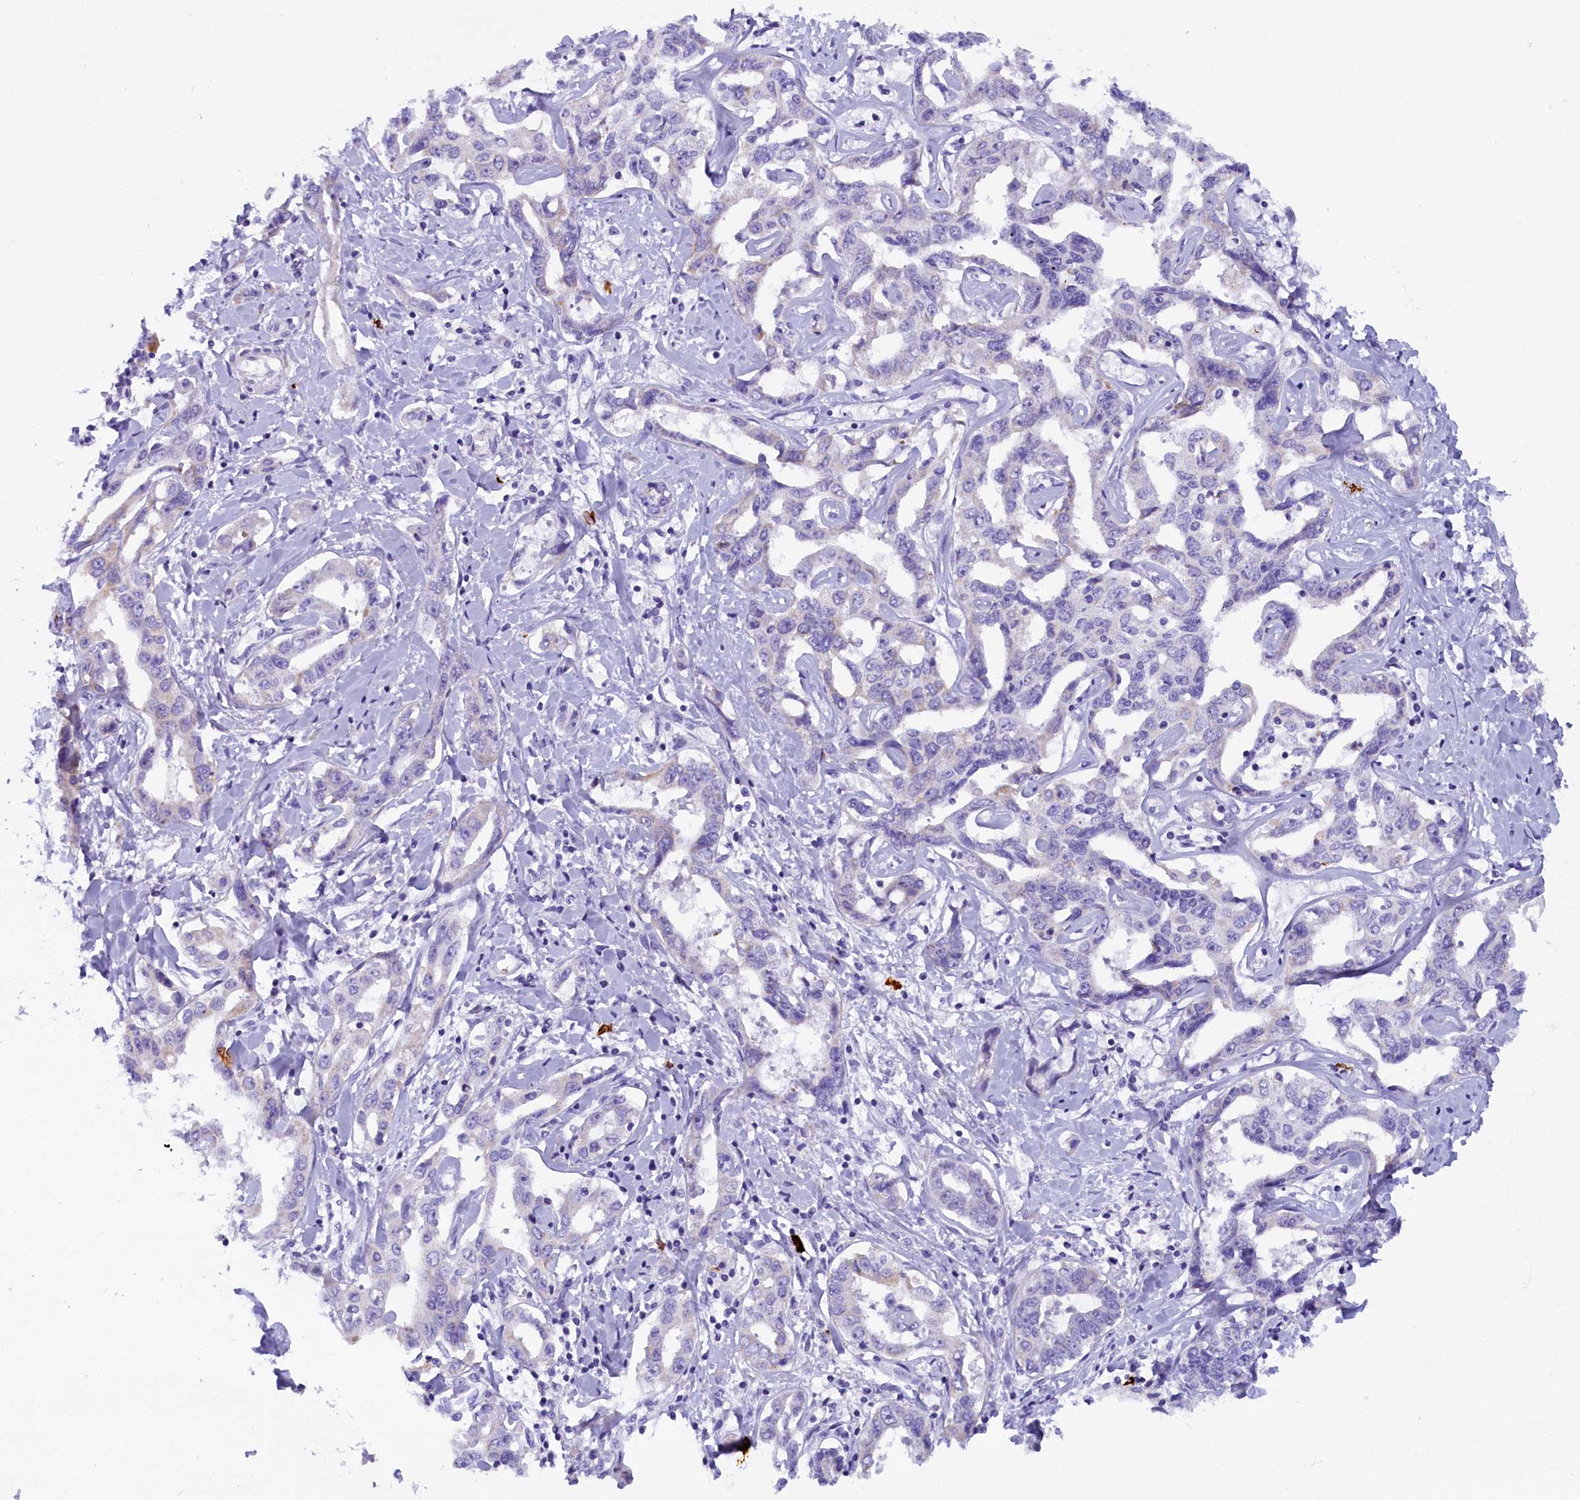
{"staining": {"intensity": "negative", "quantity": "none", "location": "none"}, "tissue": "liver cancer", "cell_type": "Tumor cells", "image_type": "cancer", "snomed": [{"axis": "morphology", "description": "Cholangiocarcinoma"}, {"axis": "topography", "description": "Liver"}], "caption": "Immunohistochemistry of liver cancer shows no expression in tumor cells.", "gene": "RTTN", "patient": {"sex": "male", "age": 59}}